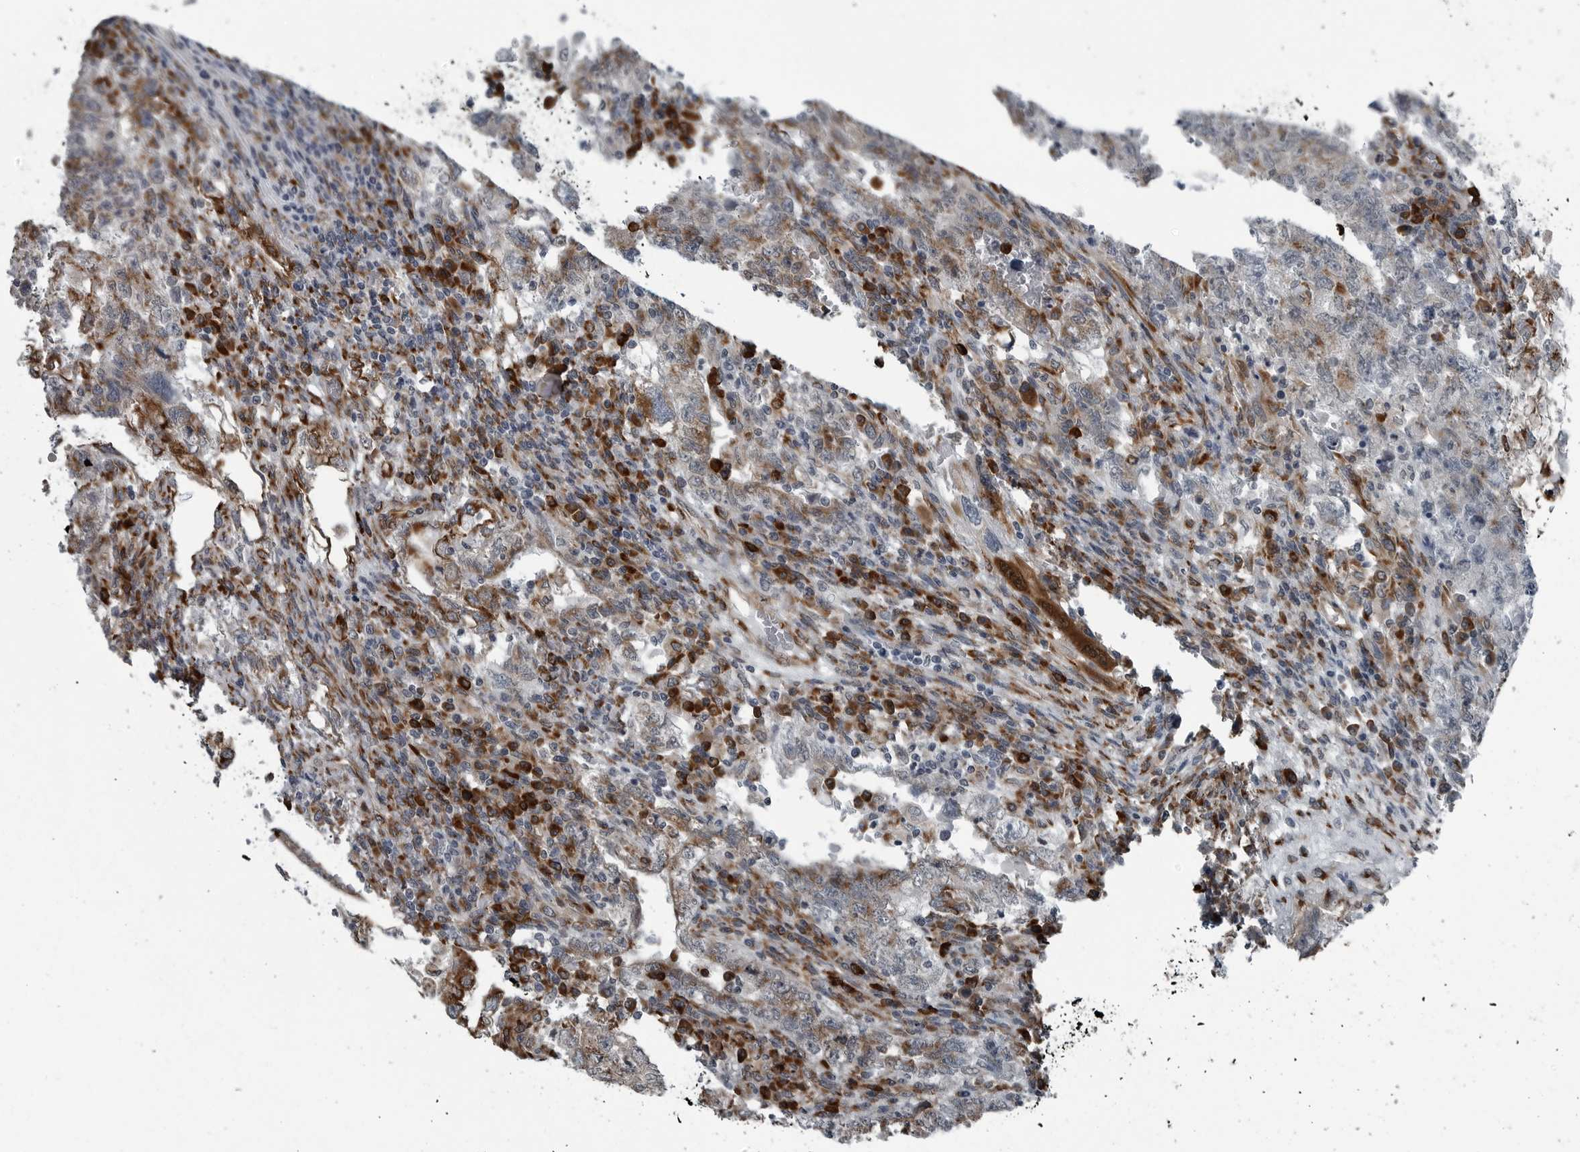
{"staining": {"intensity": "moderate", "quantity": ">75%", "location": "cytoplasmic/membranous"}, "tissue": "testis cancer", "cell_type": "Tumor cells", "image_type": "cancer", "snomed": [{"axis": "morphology", "description": "Carcinoma, Embryonal, NOS"}, {"axis": "topography", "description": "Testis"}], "caption": "Immunohistochemistry image of embryonal carcinoma (testis) stained for a protein (brown), which demonstrates medium levels of moderate cytoplasmic/membranous expression in about >75% of tumor cells.", "gene": "CEP85", "patient": {"sex": "male", "age": 36}}